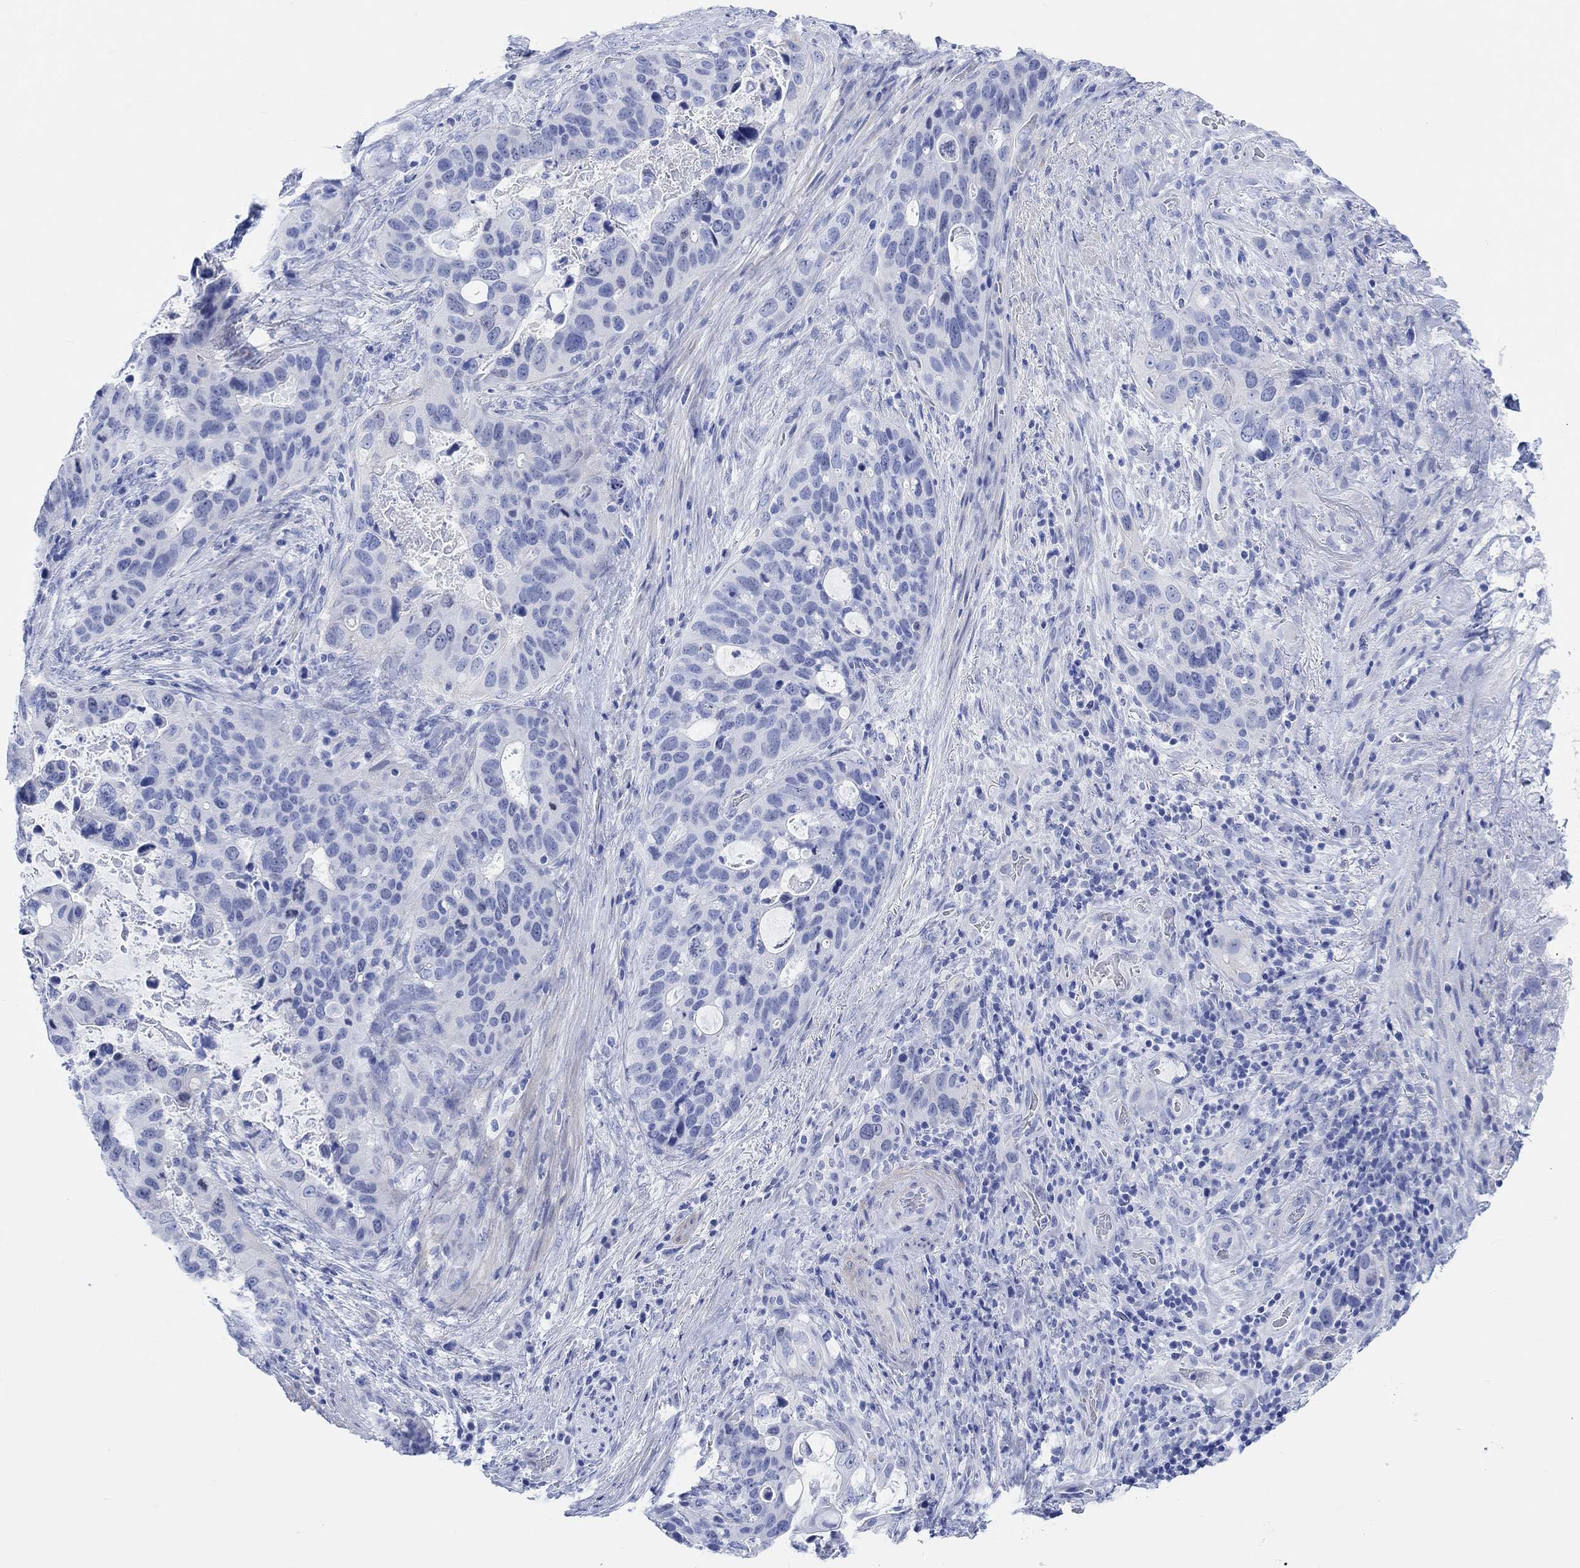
{"staining": {"intensity": "negative", "quantity": "none", "location": "none"}, "tissue": "stomach cancer", "cell_type": "Tumor cells", "image_type": "cancer", "snomed": [{"axis": "morphology", "description": "Adenocarcinoma, NOS"}, {"axis": "topography", "description": "Stomach"}], "caption": "DAB (3,3'-diaminobenzidine) immunohistochemical staining of stomach adenocarcinoma reveals no significant staining in tumor cells.", "gene": "ANKRD33", "patient": {"sex": "male", "age": 54}}